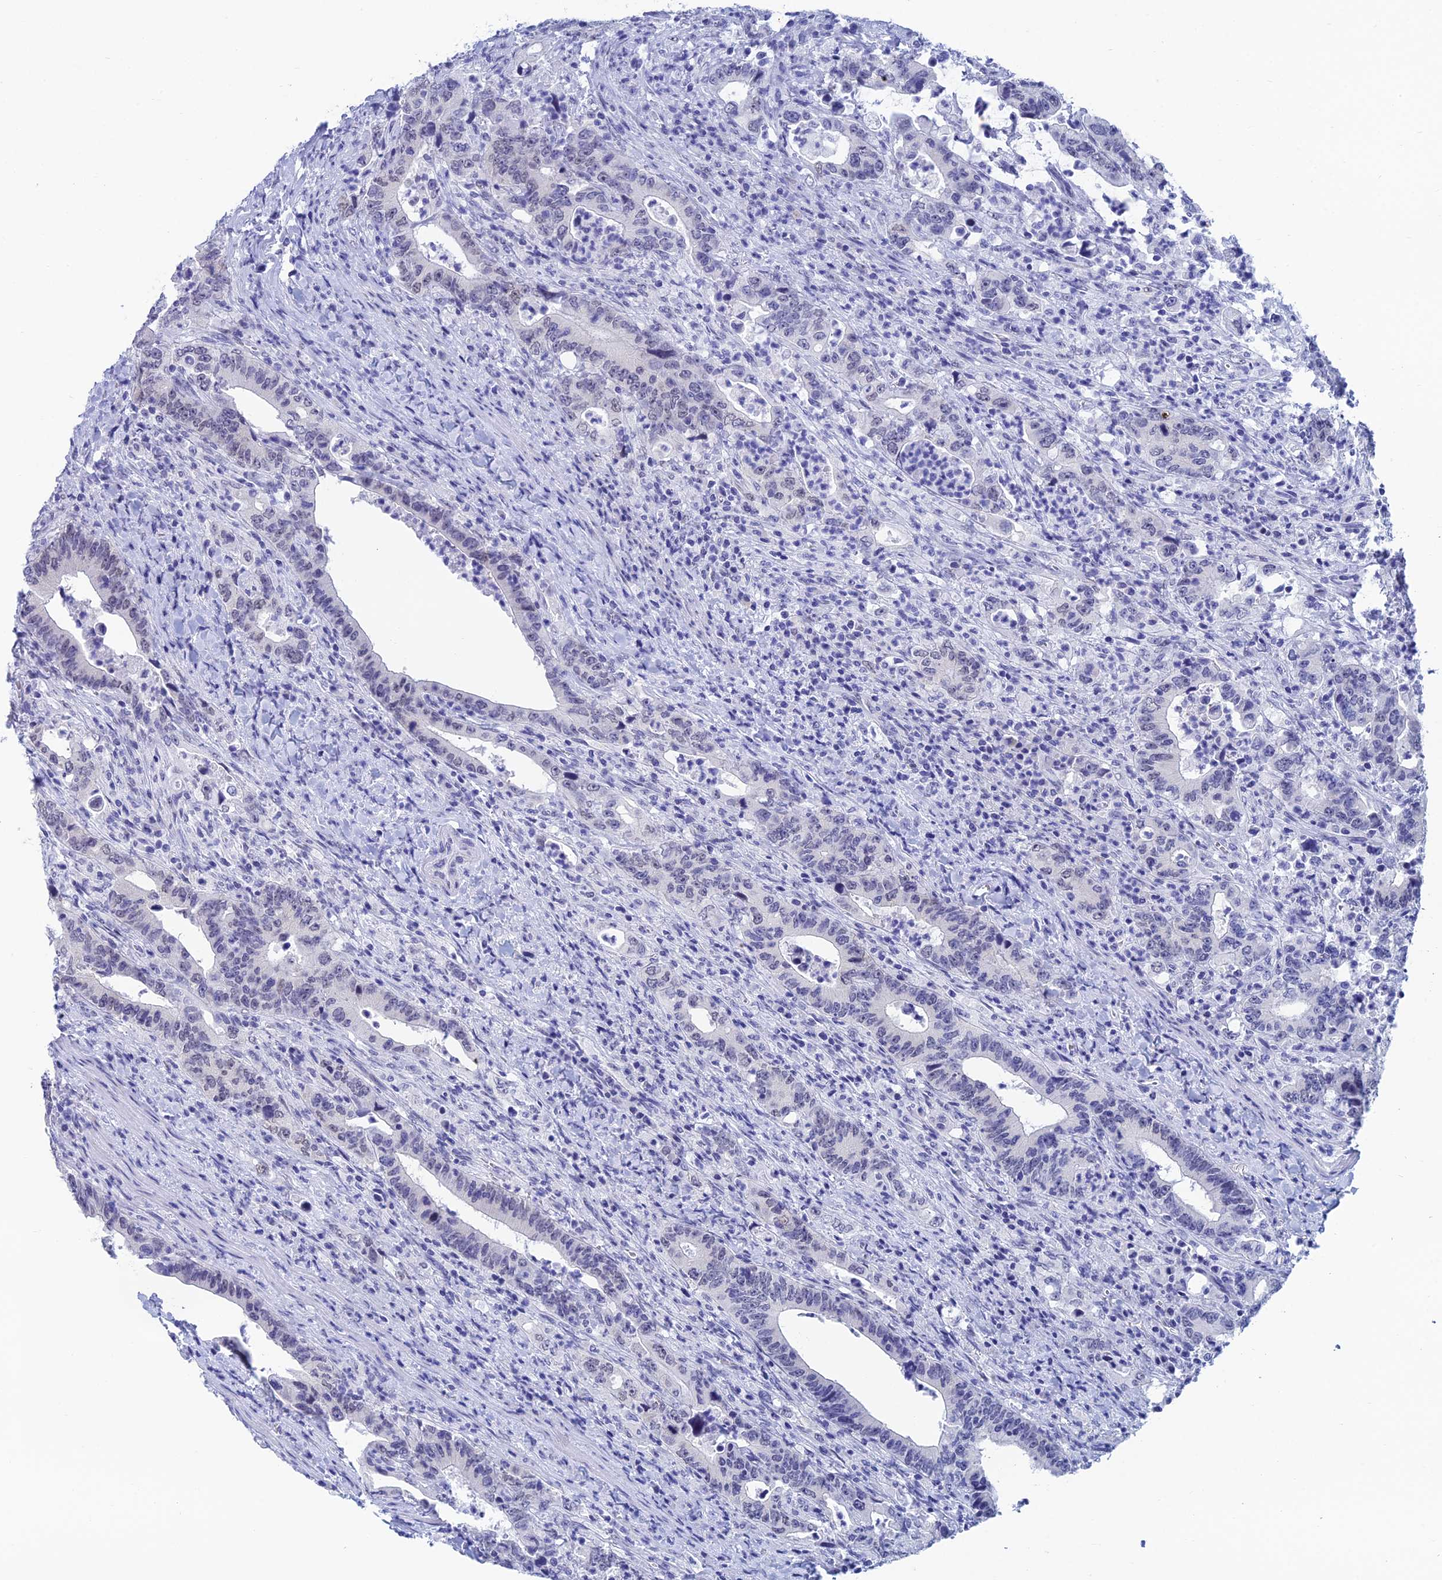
{"staining": {"intensity": "negative", "quantity": "none", "location": "none"}, "tissue": "colorectal cancer", "cell_type": "Tumor cells", "image_type": "cancer", "snomed": [{"axis": "morphology", "description": "Adenocarcinoma, NOS"}, {"axis": "topography", "description": "Colon"}], "caption": "DAB immunohistochemical staining of colorectal adenocarcinoma shows no significant positivity in tumor cells.", "gene": "NABP2", "patient": {"sex": "female", "age": 75}}